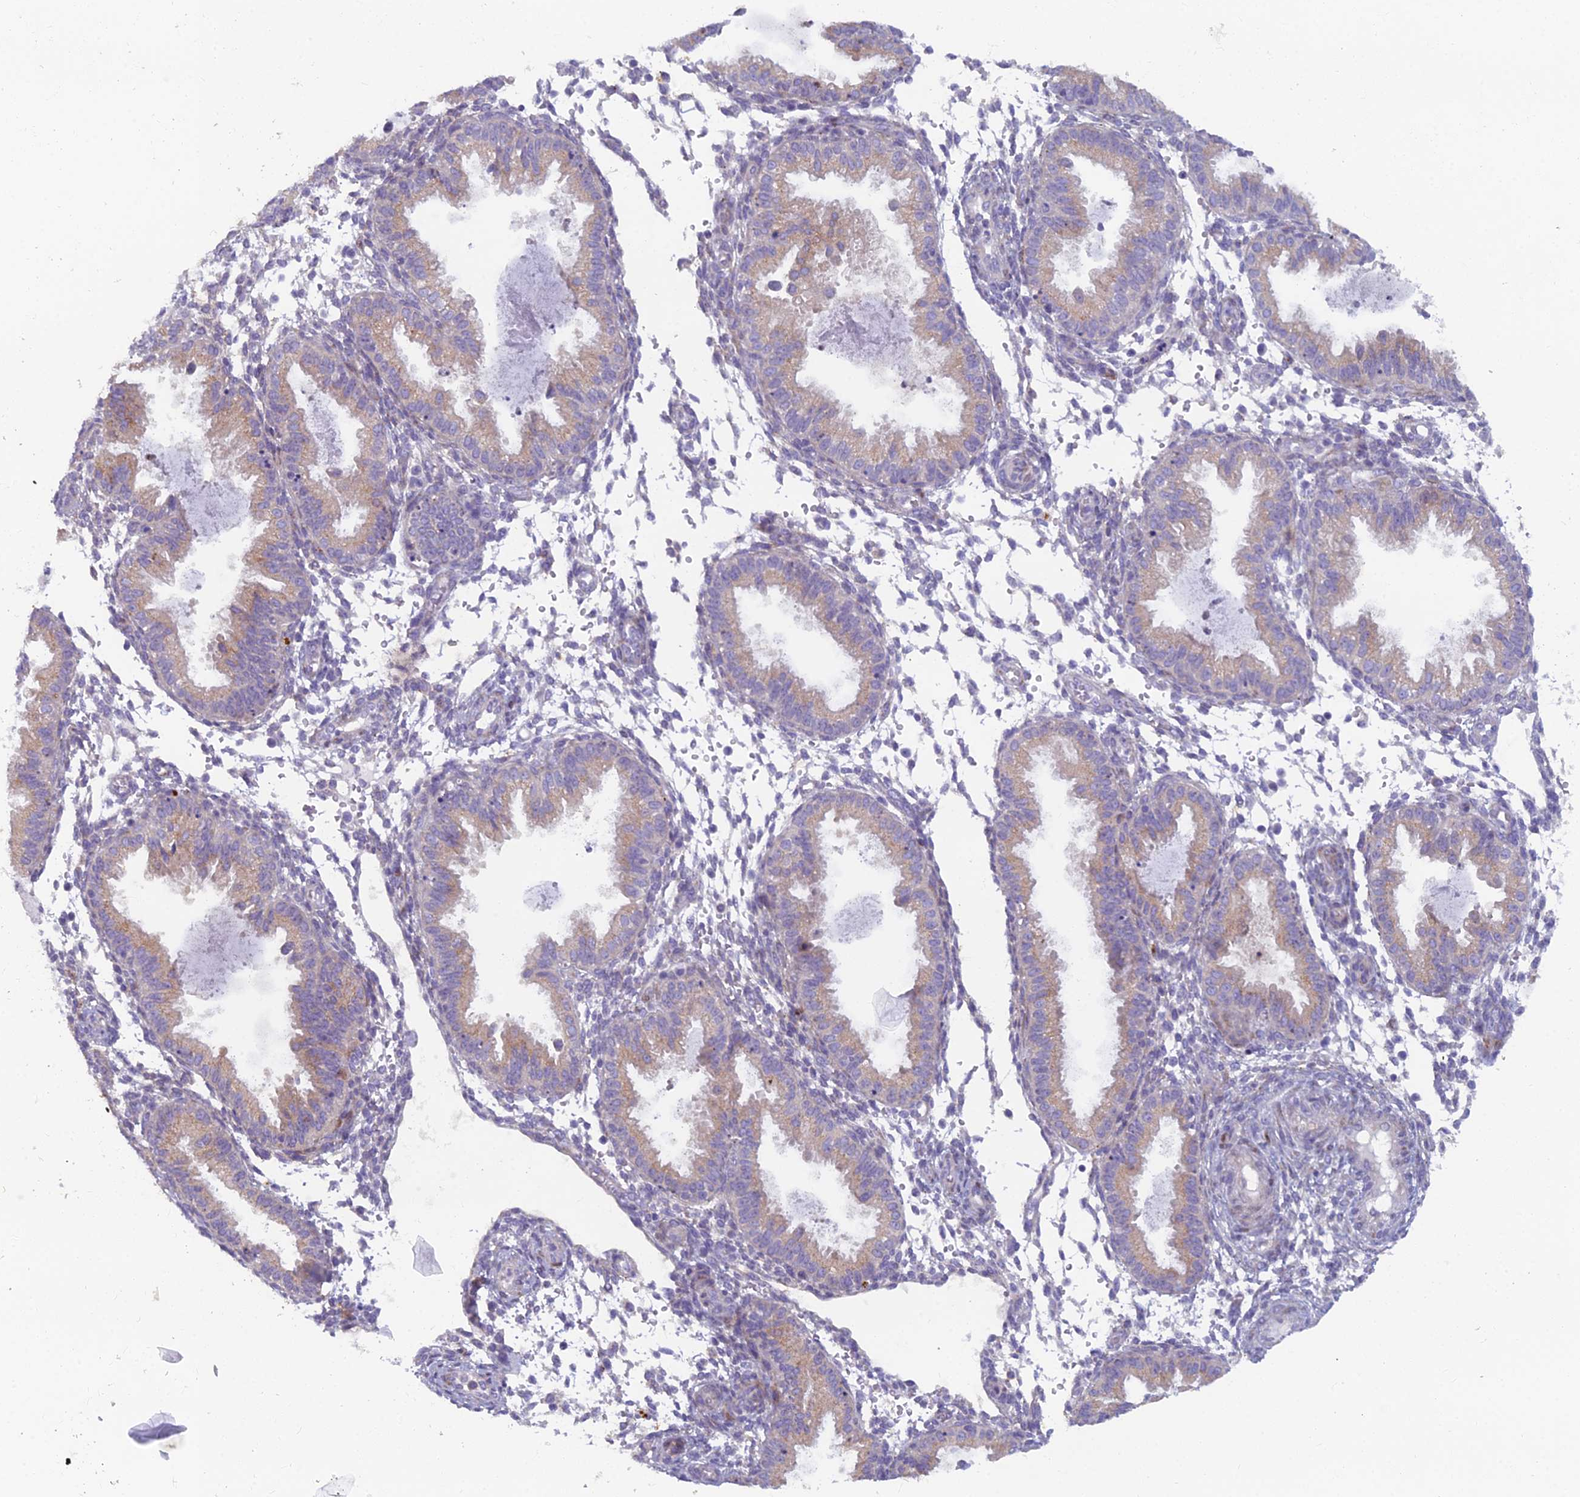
{"staining": {"intensity": "negative", "quantity": "none", "location": "none"}, "tissue": "endometrium", "cell_type": "Cells in endometrial stroma", "image_type": "normal", "snomed": [{"axis": "morphology", "description": "Normal tissue, NOS"}, {"axis": "topography", "description": "Endometrium"}], "caption": "Immunohistochemical staining of unremarkable endometrium displays no significant staining in cells in endometrial stroma.", "gene": "B9D2", "patient": {"sex": "female", "age": 33}}